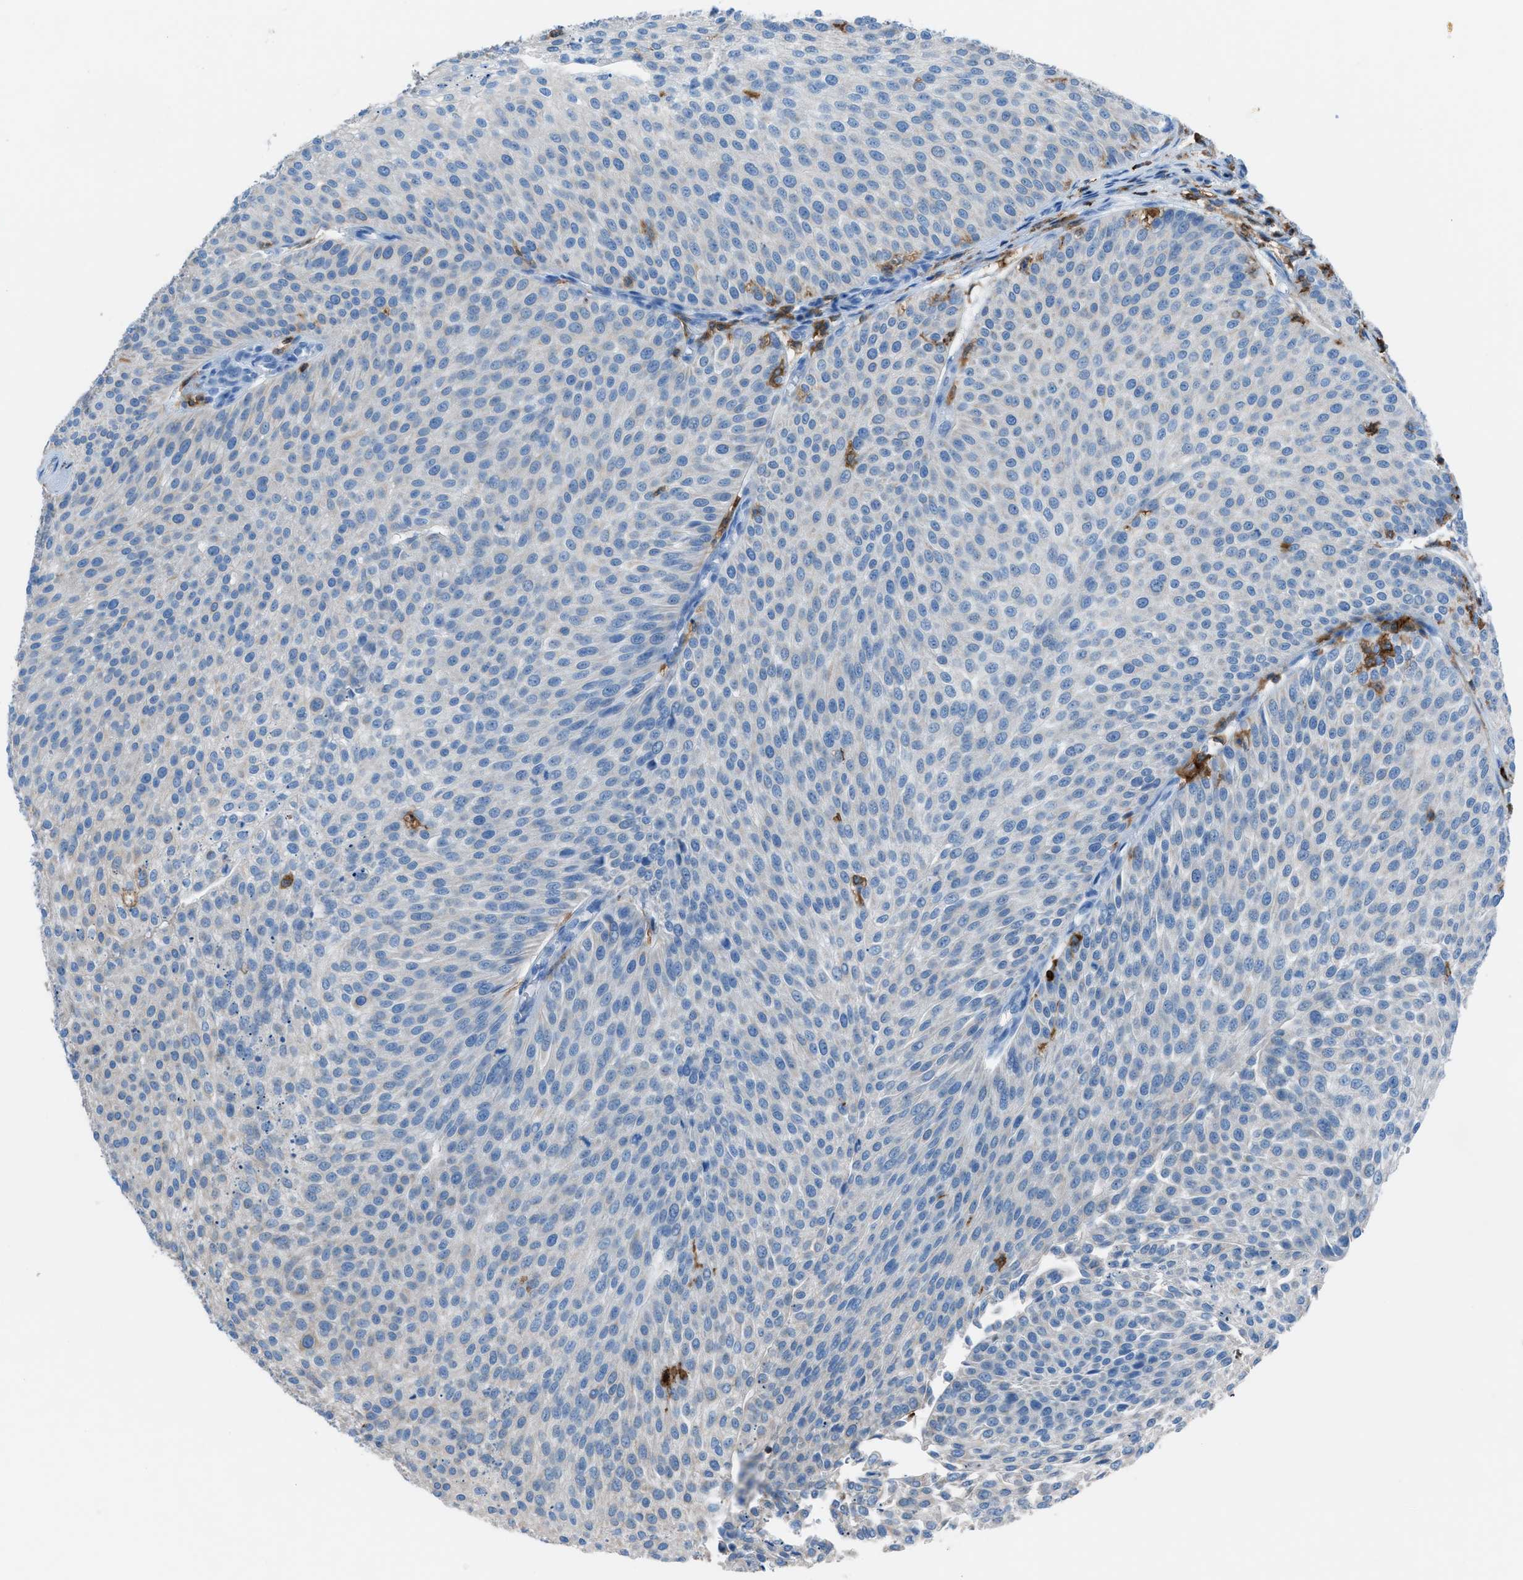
{"staining": {"intensity": "negative", "quantity": "none", "location": "none"}, "tissue": "urothelial cancer", "cell_type": "Tumor cells", "image_type": "cancer", "snomed": [{"axis": "morphology", "description": "Urothelial carcinoma, Low grade"}, {"axis": "topography", "description": "Smooth muscle"}, {"axis": "topography", "description": "Urinary bladder"}], "caption": "Immunohistochemistry (IHC) micrograph of neoplastic tissue: low-grade urothelial carcinoma stained with DAB demonstrates no significant protein positivity in tumor cells. (DAB IHC with hematoxylin counter stain).", "gene": "ITGB2", "patient": {"sex": "male", "age": 60}}